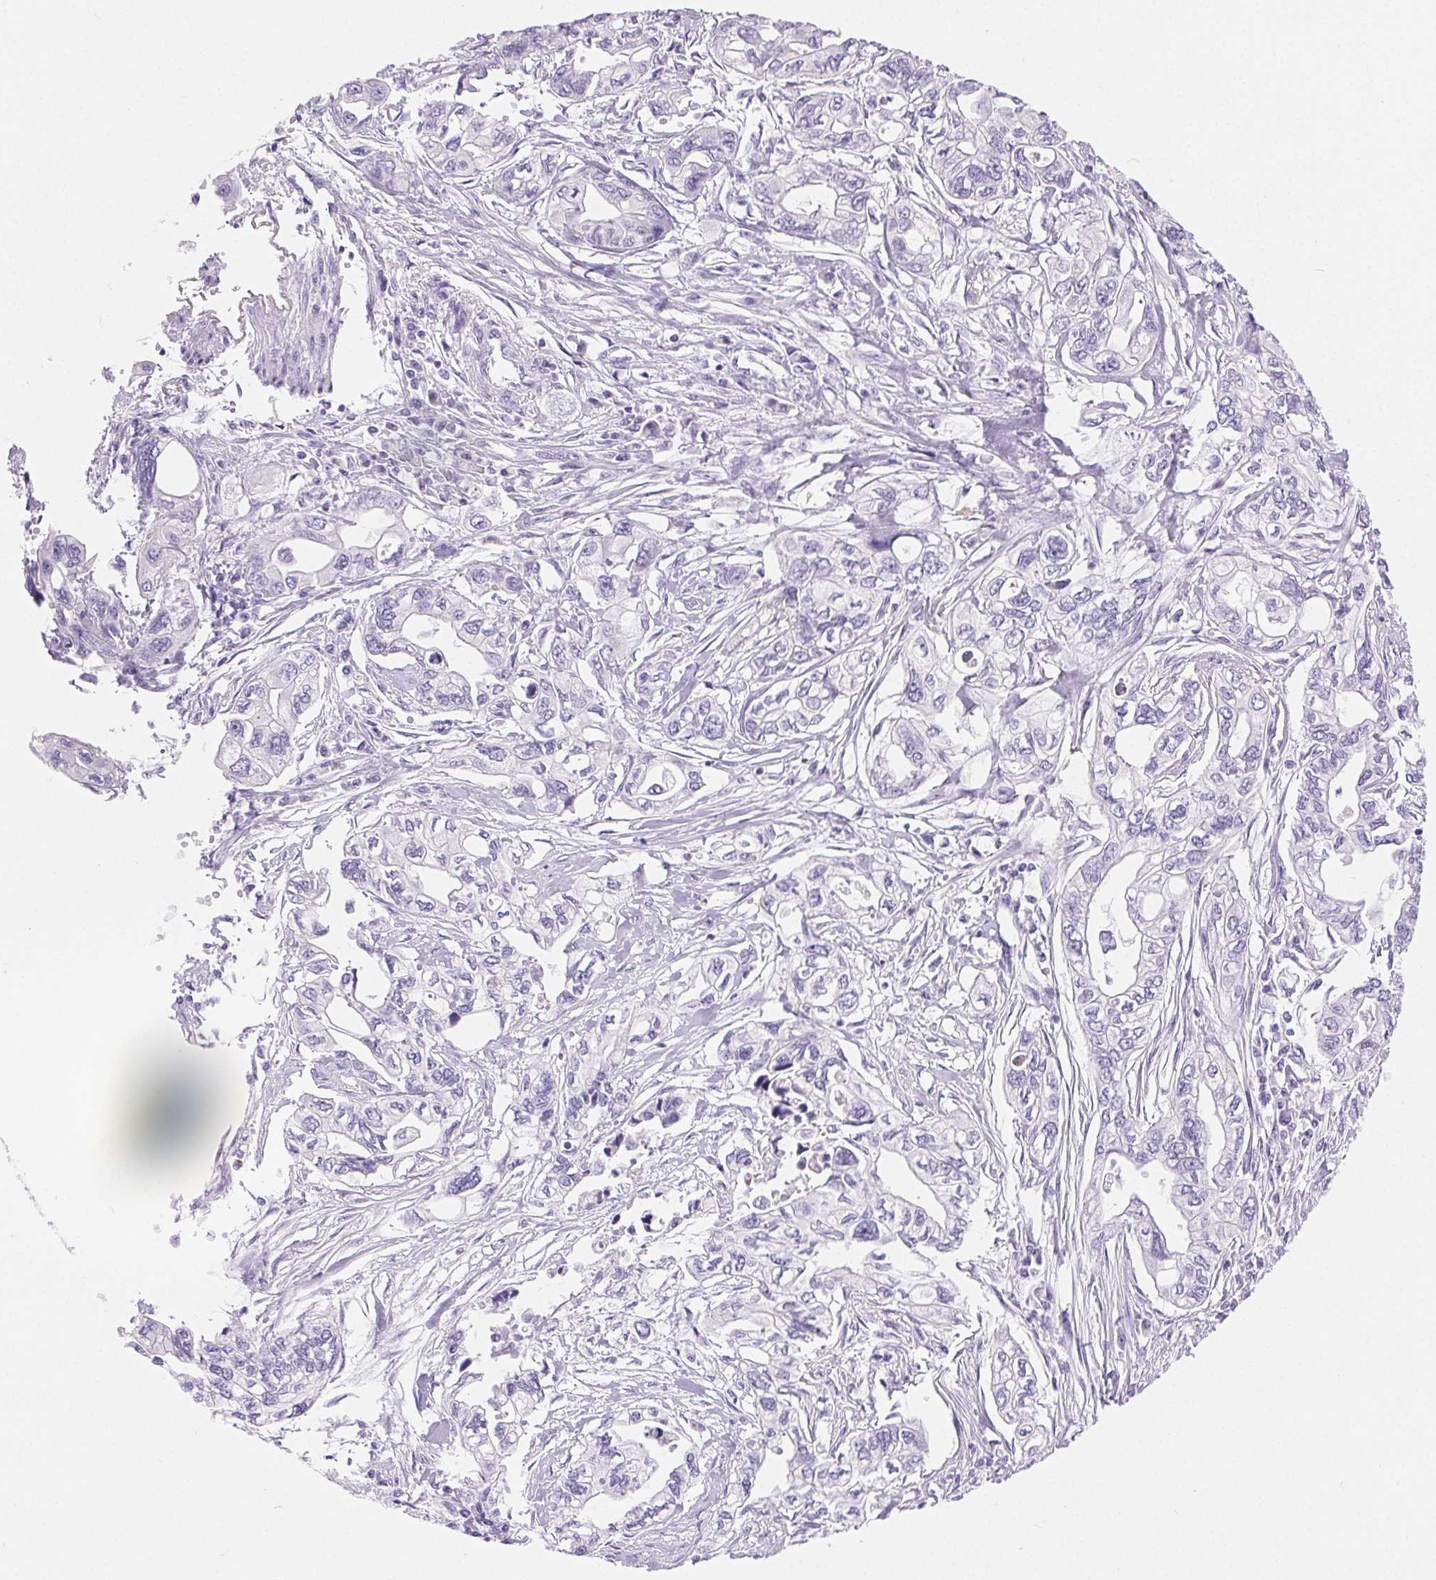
{"staining": {"intensity": "negative", "quantity": "none", "location": "none"}, "tissue": "pancreatic cancer", "cell_type": "Tumor cells", "image_type": "cancer", "snomed": [{"axis": "morphology", "description": "Adenocarcinoma, NOS"}, {"axis": "topography", "description": "Pancreas"}], "caption": "Immunohistochemistry of adenocarcinoma (pancreatic) shows no staining in tumor cells.", "gene": "CLDN16", "patient": {"sex": "male", "age": 68}}